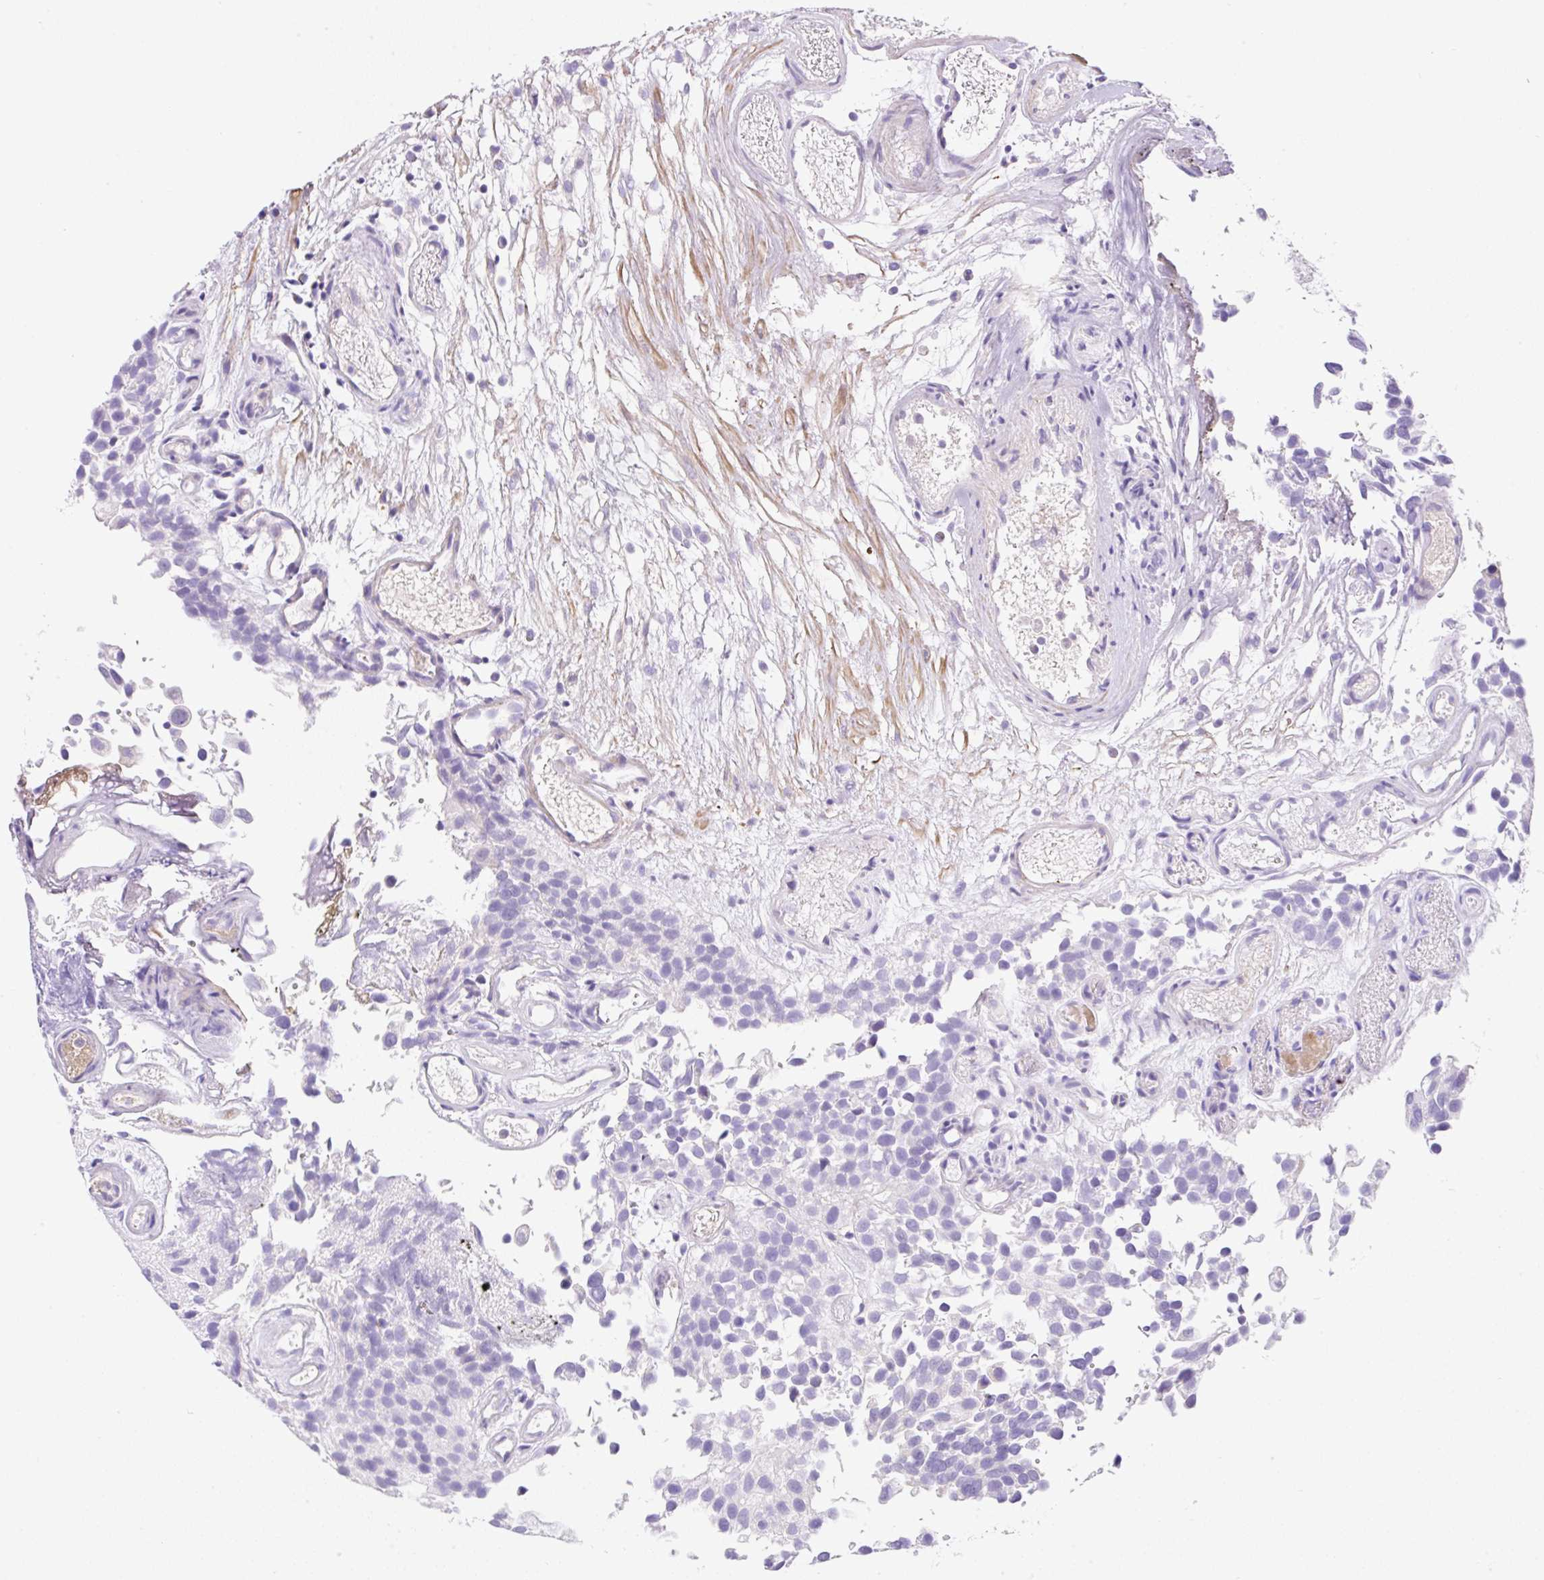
{"staining": {"intensity": "negative", "quantity": "none", "location": "none"}, "tissue": "urothelial cancer", "cell_type": "Tumor cells", "image_type": "cancer", "snomed": [{"axis": "morphology", "description": "Urothelial carcinoma, NOS"}, {"axis": "topography", "description": "Urinary bladder"}], "caption": "Immunohistochemistry histopathology image of urothelial cancer stained for a protein (brown), which displays no expression in tumor cells.", "gene": "TDRD15", "patient": {"sex": "male", "age": 87}}